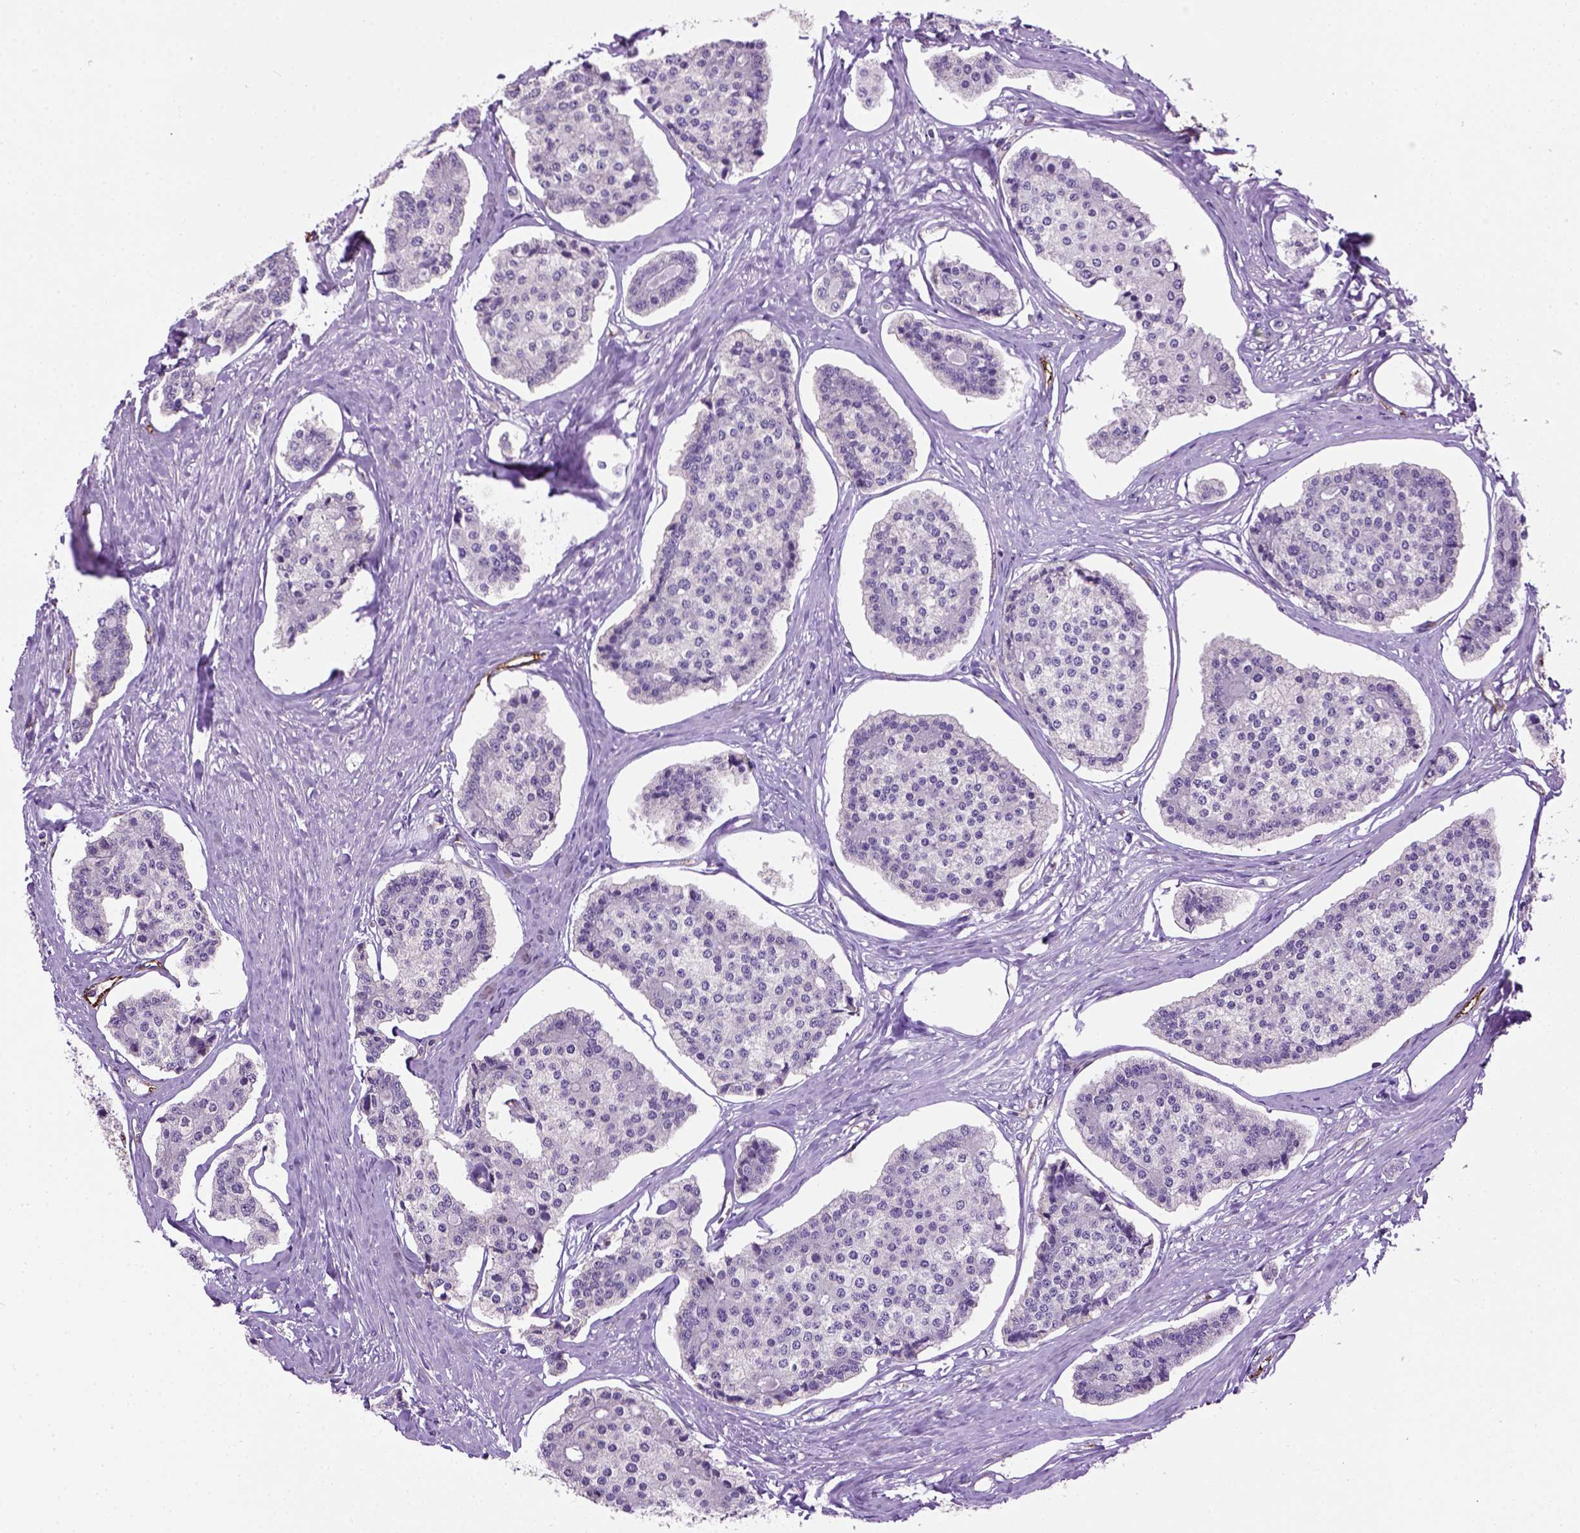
{"staining": {"intensity": "negative", "quantity": "none", "location": "none"}, "tissue": "carcinoid", "cell_type": "Tumor cells", "image_type": "cancer", "snomed": [{"axis": "morphology", "description": "Carcinoid, malignant, NOS"}, {"axis": "topography", "description": "Small intestine"}], "caption": "IHC of carcinoid (malignant) demonstrates no positivity in tumor cells.", "gene": "VWF", "patient": {"sex": "female", "age": 65}}